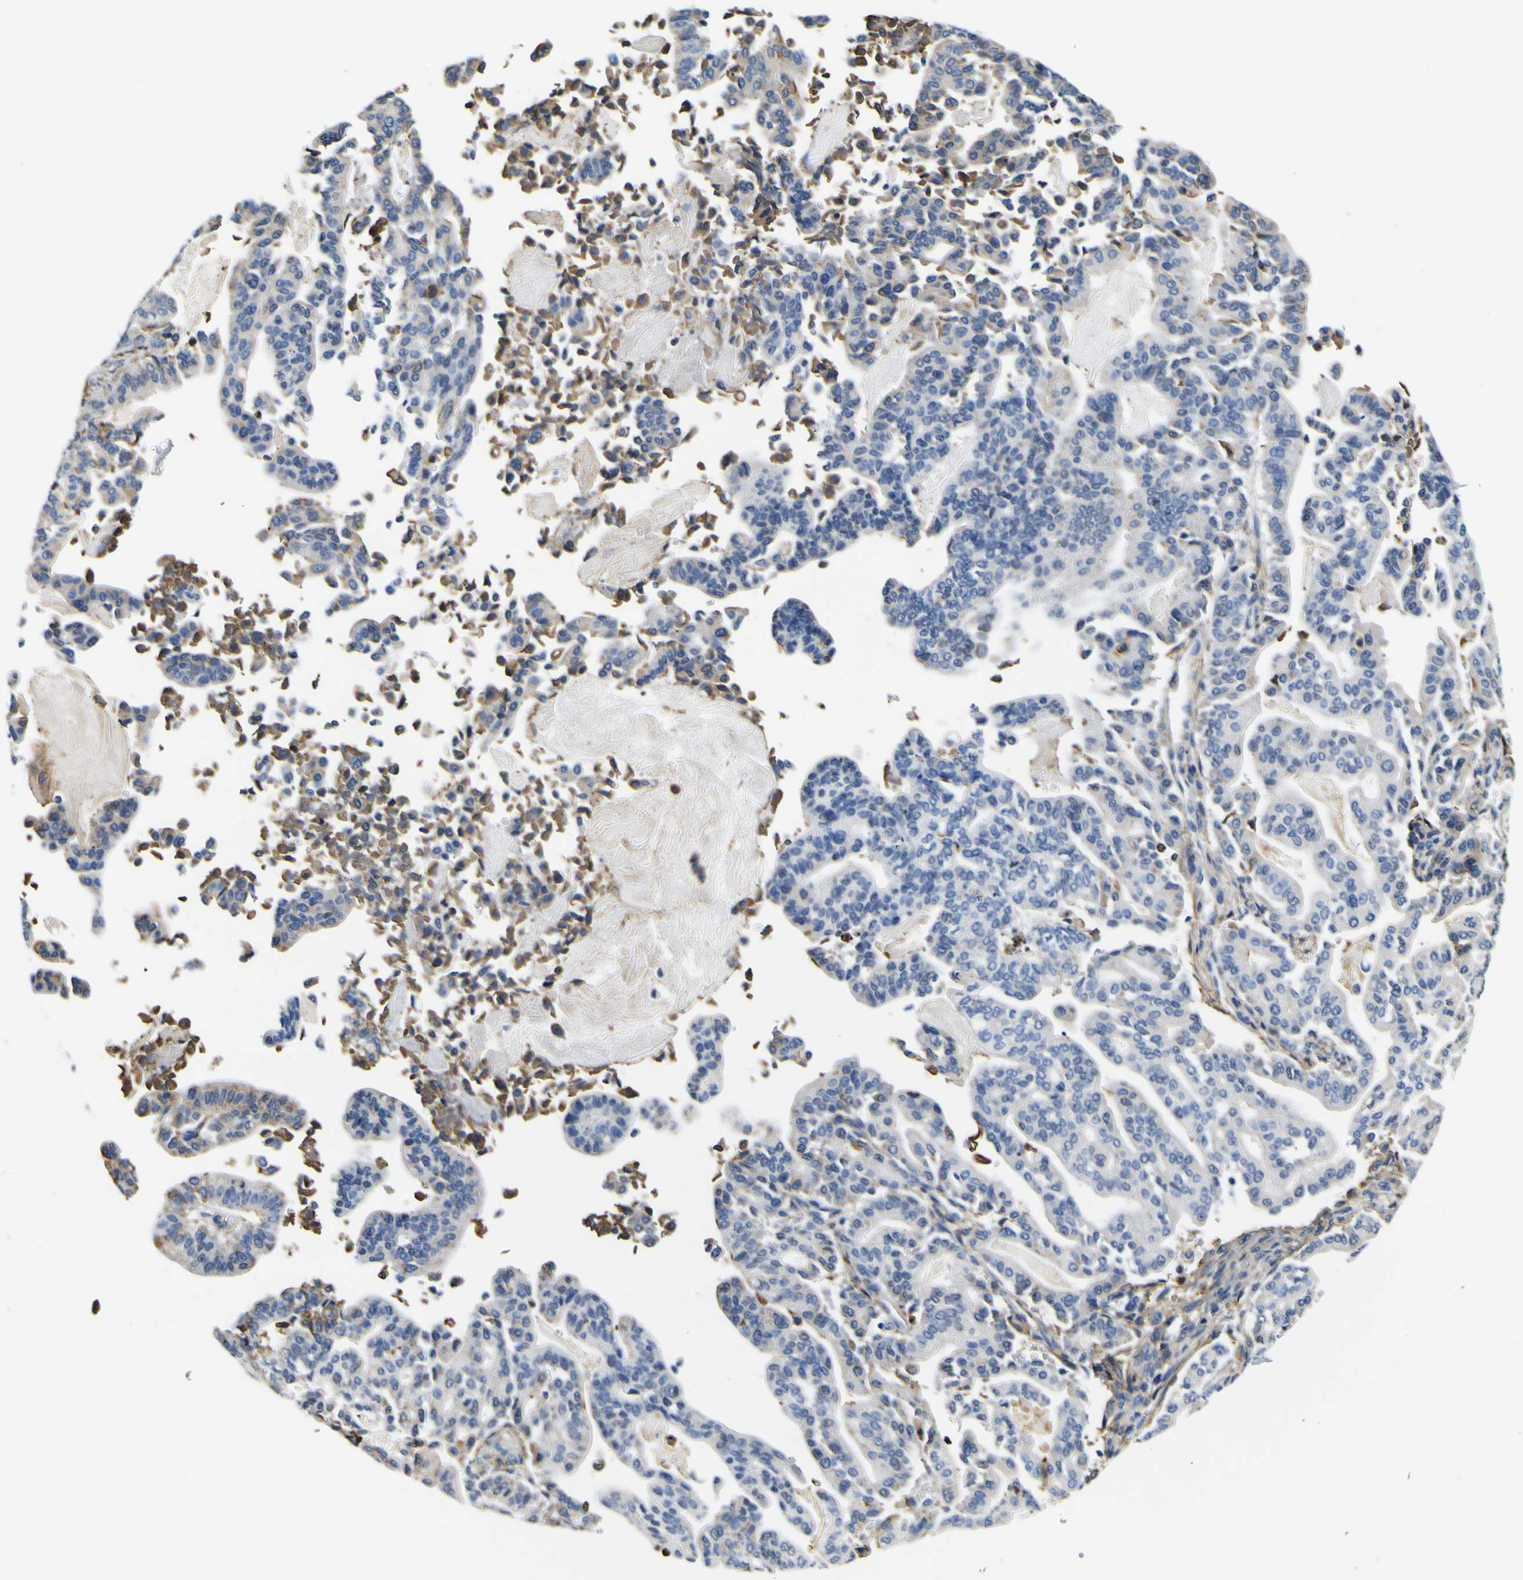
{"staining": {"intensity": "moderate", "quantity": "<25%", "location": "cytoplasmic/membranous"}, "tissue": "pancreatic cancer", "cell_type": "Tumor cells", "image_type": "cancer", "snomed": [{"axis": "morphology", "description": "Adenocarcinoma, NOS"}, {"axis": "topography", "description": "Pancreas"}], "caption": "A brown stain highlights moderate cytoplasmic/membranous expression of a protein in adenocarcinoma (pancreatic) tumor cells.", "gene": "PXDN", "patient": {"sex": "male", "age": 63}}